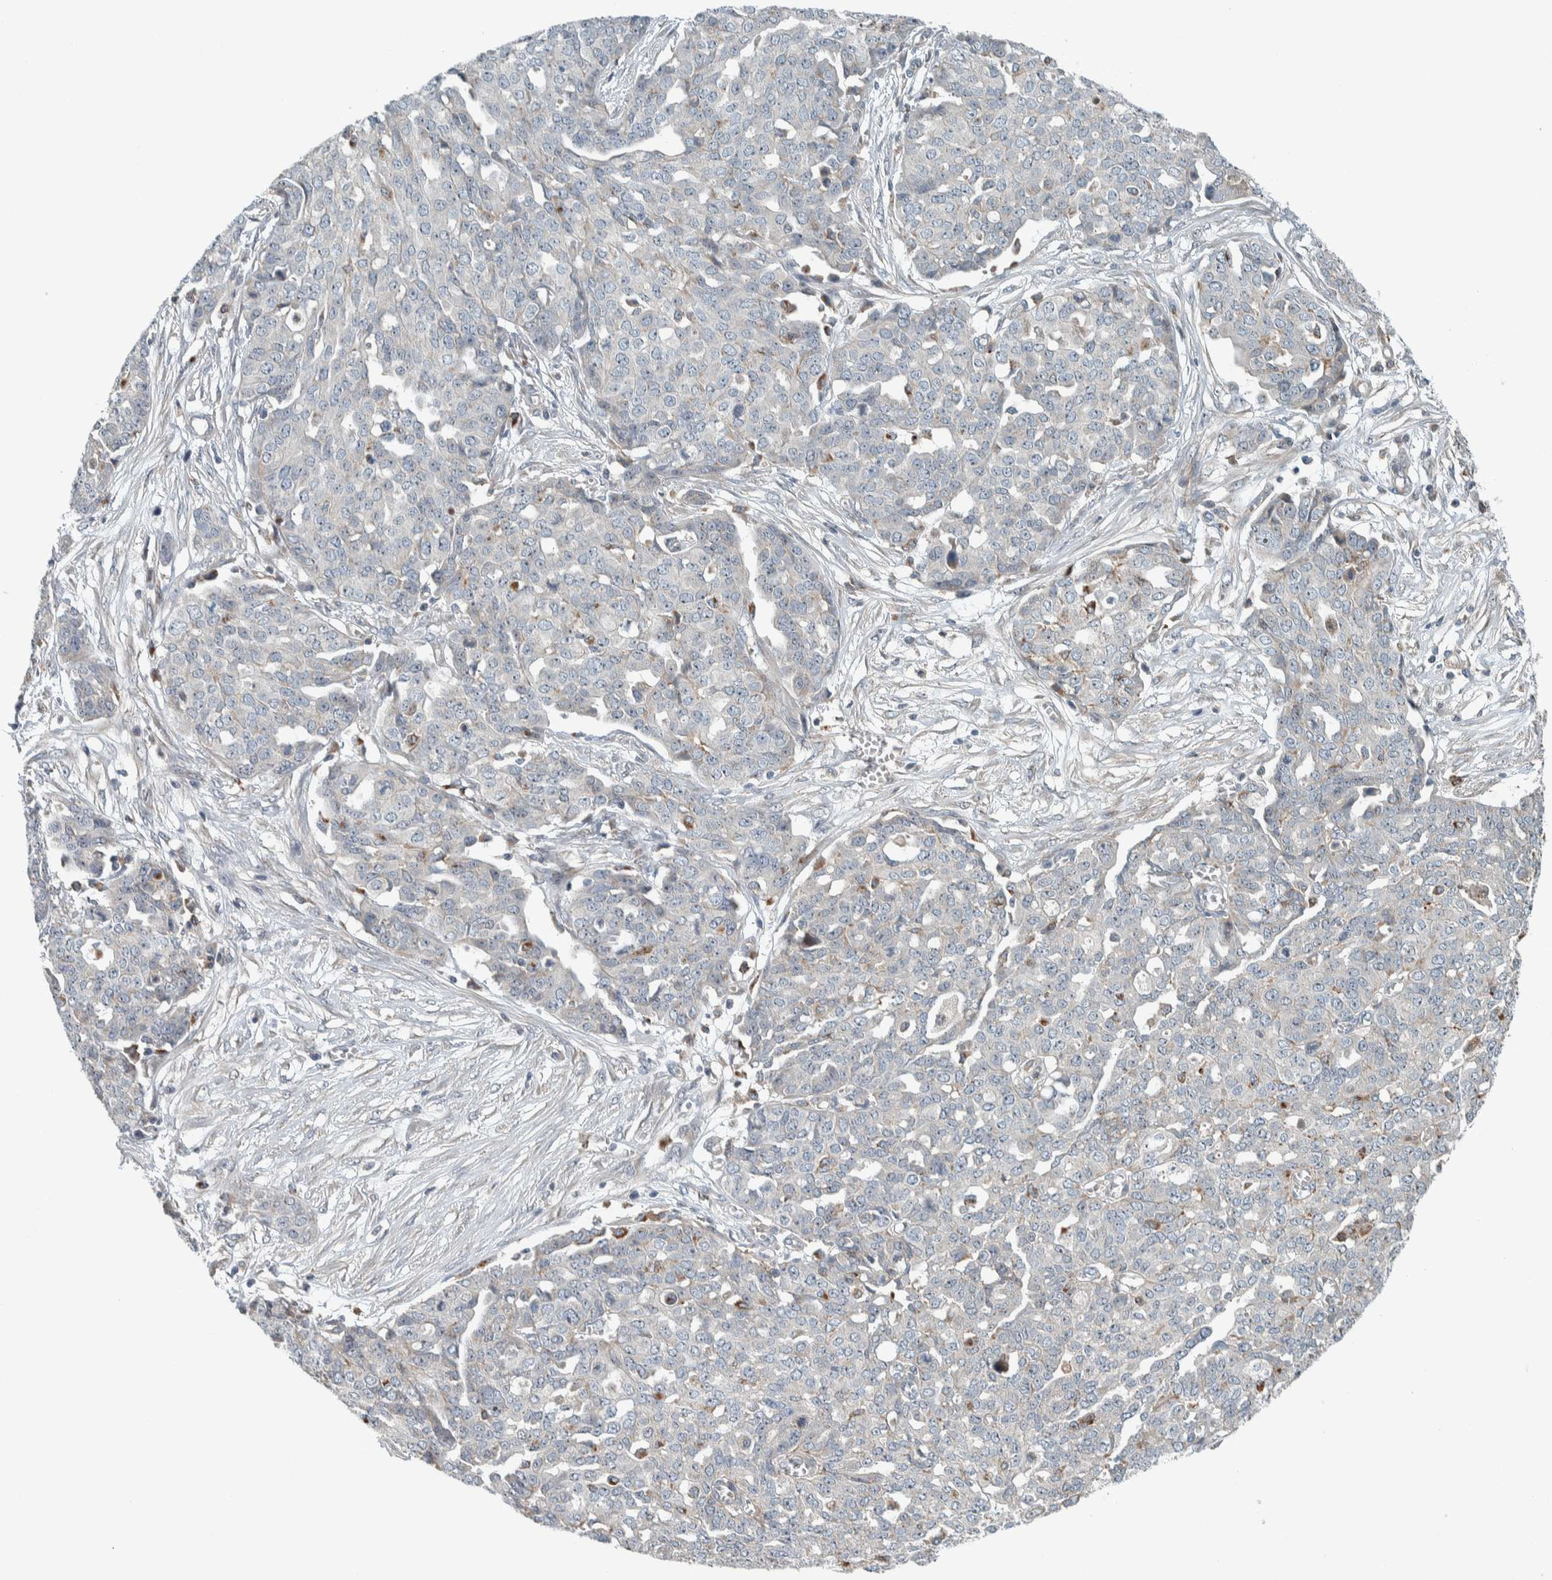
{"staining": {"intensity": "negative", "quantity": "none", "location": "none"}, "tissue": "ovarian cancer", "cell_type": "Tumor cells", "image_type": "cancer", "snomed": [{"axis": "morphology", "description": "Cystadenocarcinoma, serous, NOS"}, {"axis": "topography", "description": "Soft tissue"}, {"axis": "topography", "description": "Ovary"}], "caption": "DAB immunohistochemical staining of ovarian serous cystadenocarcinoma displays no significant positivity in tumor cells.", "gene": "SLFN12L", "patient": {"sex": "female", "age": 57}}